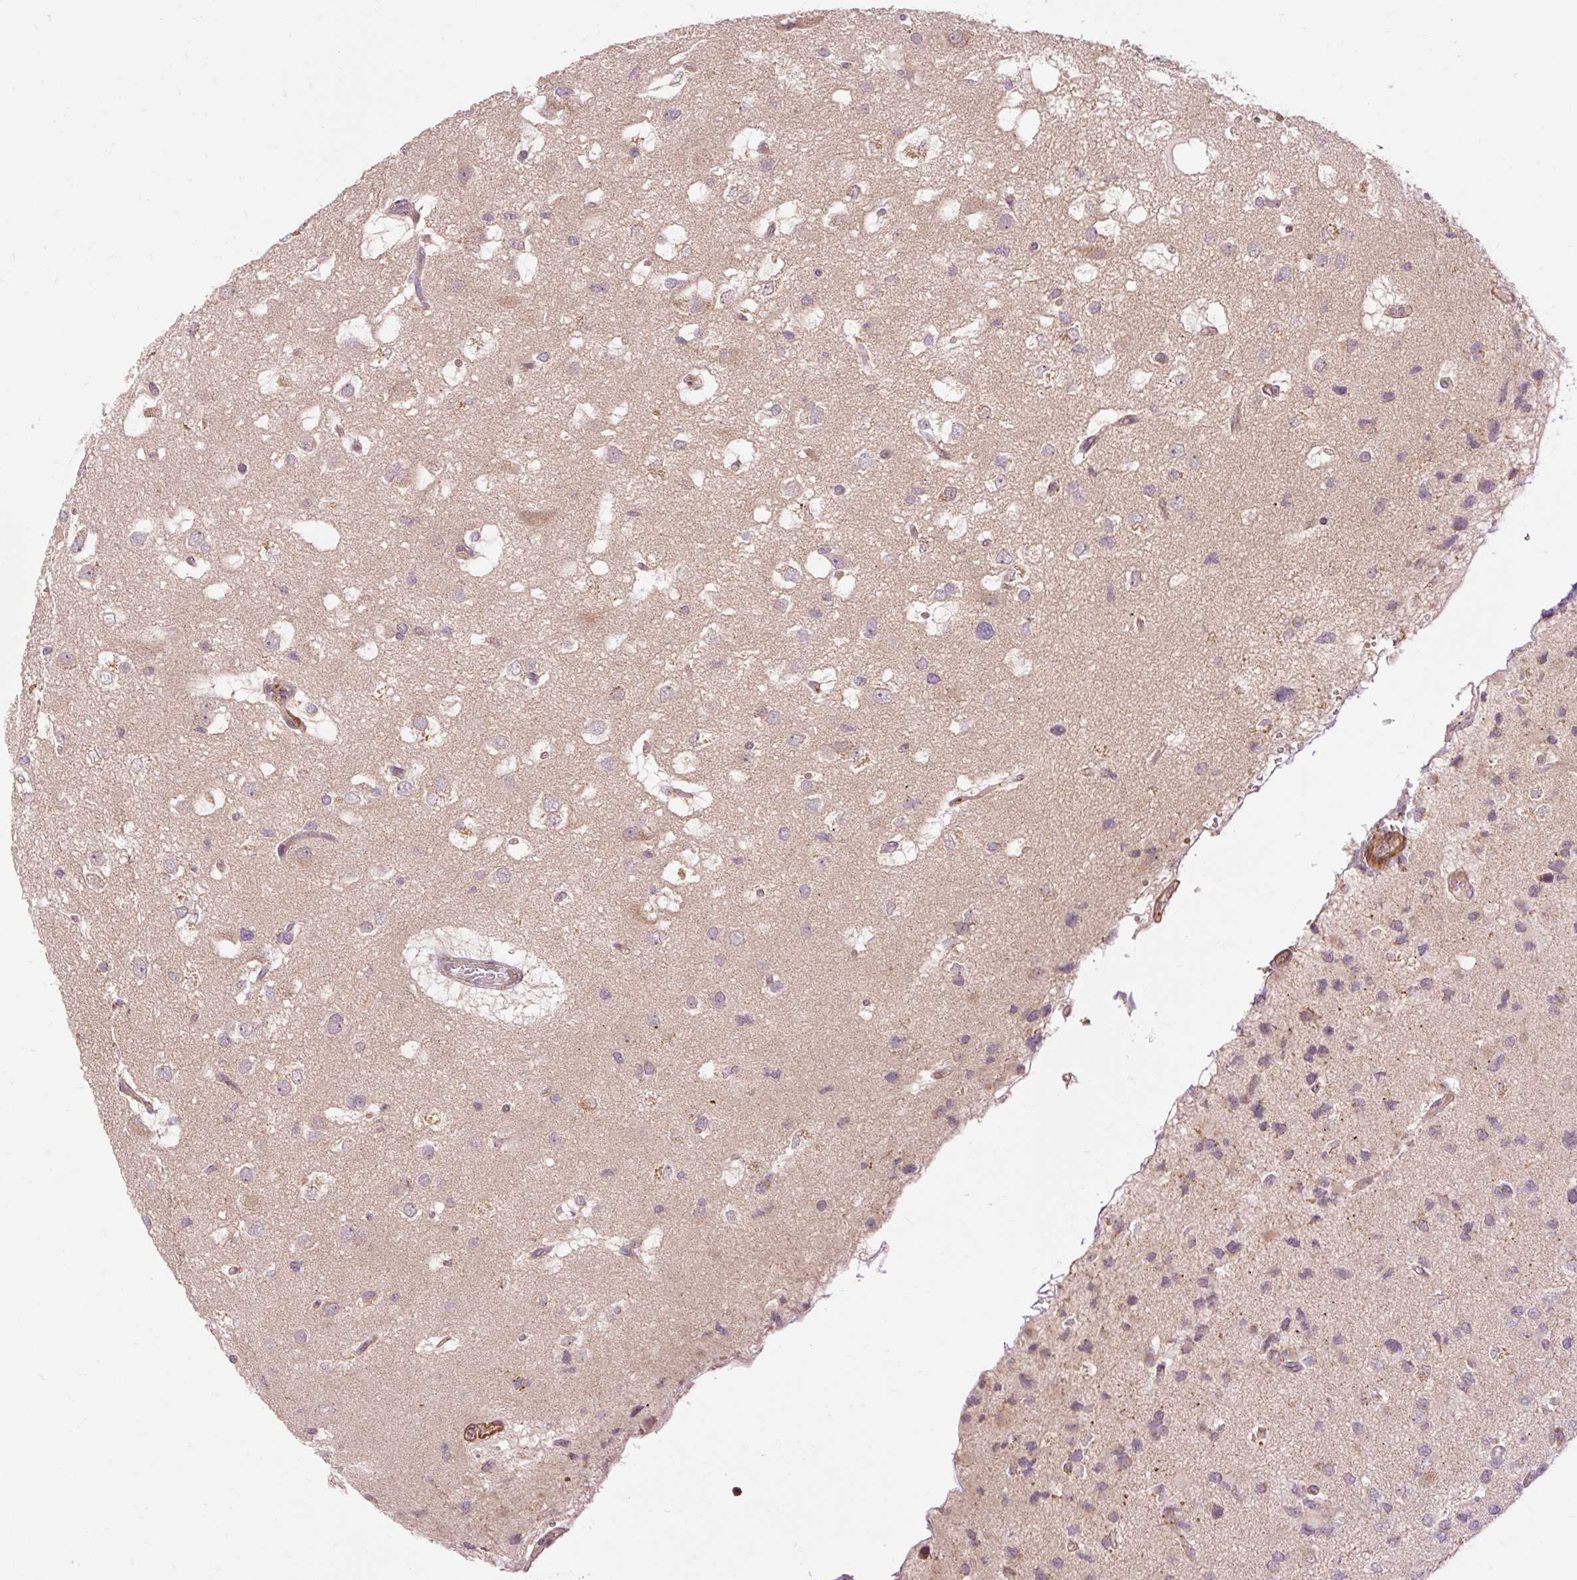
{"staining": {"intensity": "negative", "quantity": "none", "location": "none"}, "tissue": "glioma", "cell_type": "Tumor cells", "image_type": "cancer", "snomed": [{"axis": "morphology", "description": "Glioma, malignant, High grade"}, {"axis": "topography", "description": "Brain"}], "caption": "High power microscopy photomicrograph of an immunohistochemistry (IHC) histopathology image of glioma, revealing no significant expression in tumor cells.", "gene": "RIPOR3", "patient": {"sex": "male", "age": 53}}